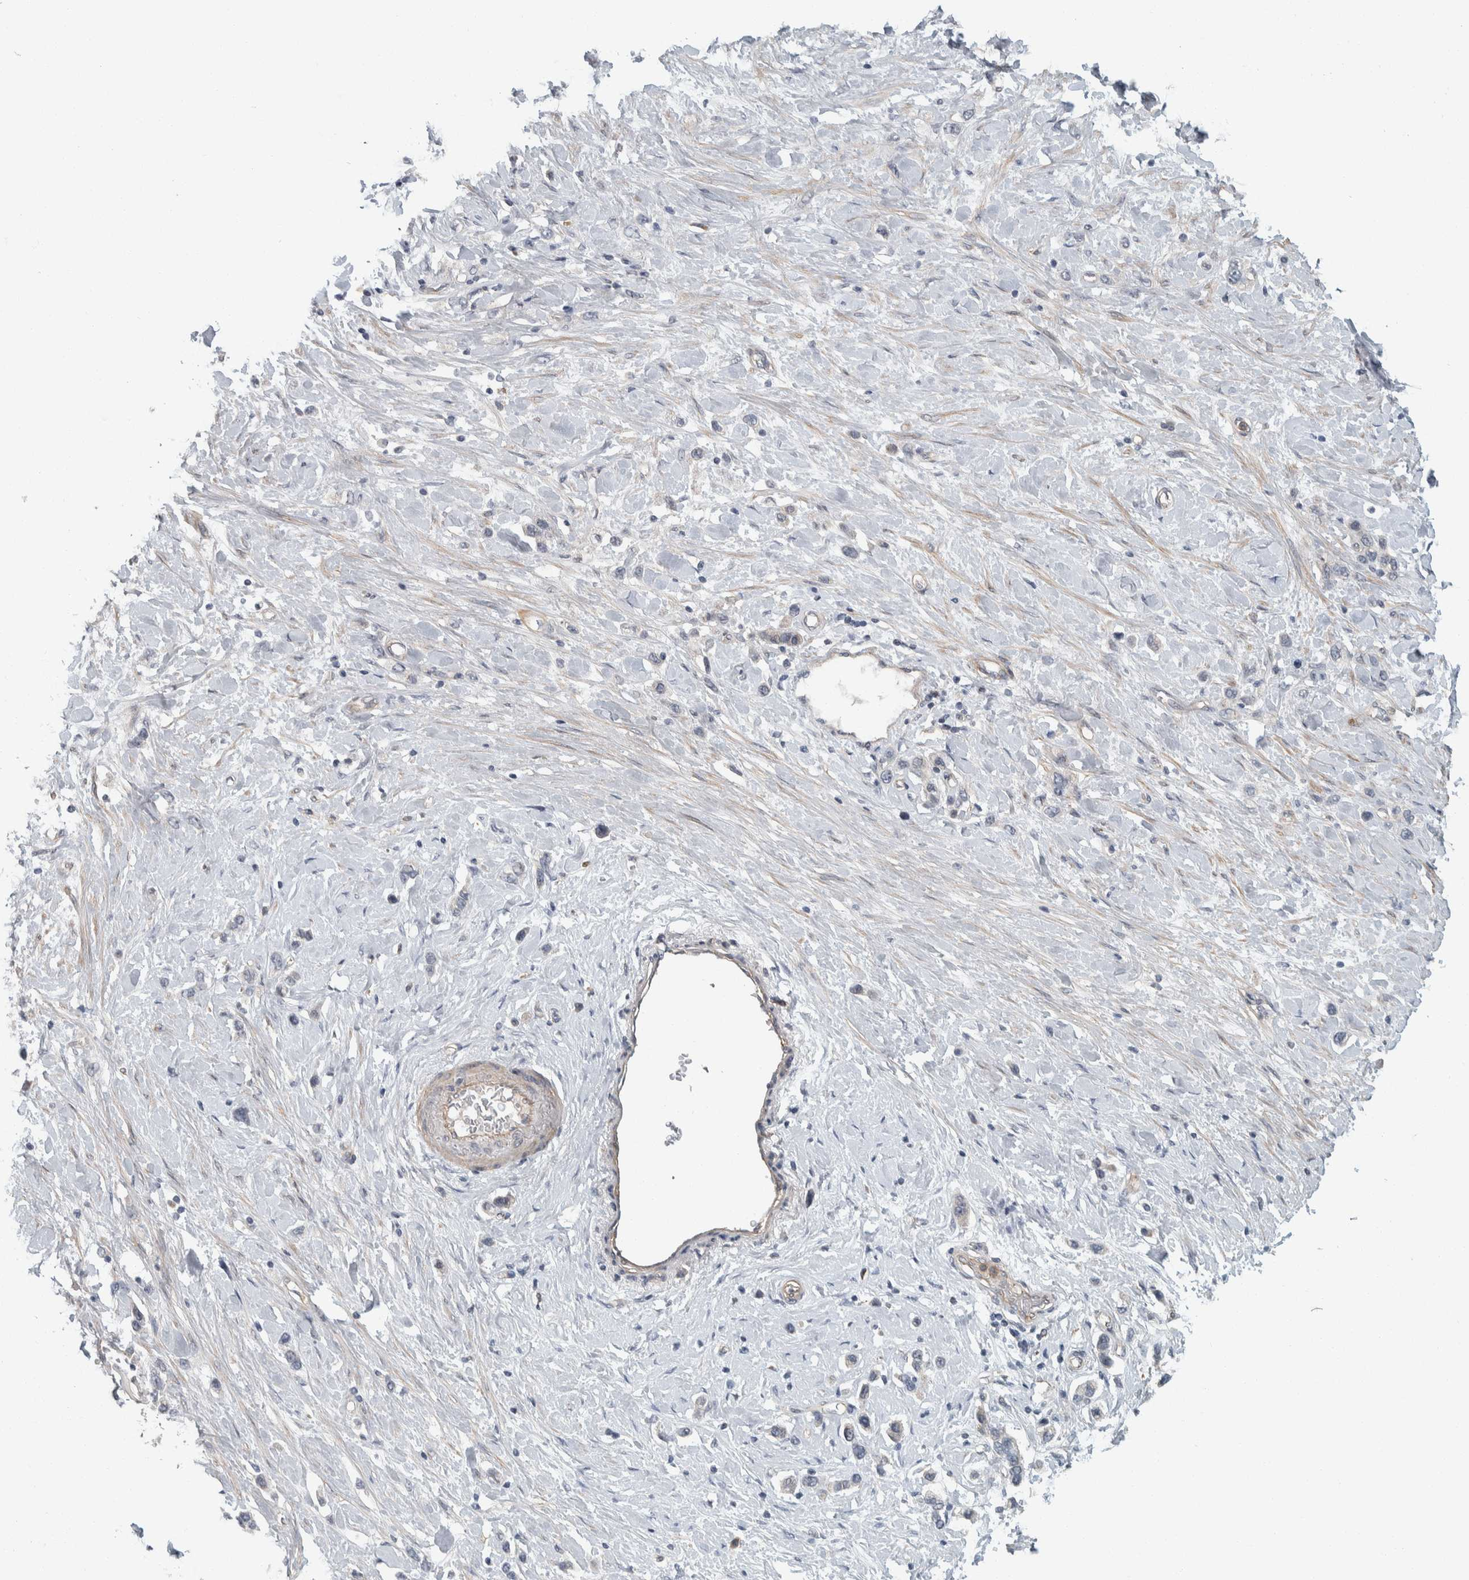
{"staining": {"intensity": "negative", "quantity": "none", "location": "none"}, "tissue": "stomach cancer", "cell_type": "Tumor cells", "image_type": "cancer", "snomed": [{"axis": "morphology", "description": "Adenocarcinoma, NOS"}, {"axis": "topography", "description": "Stomach"}], "caption": "Histopathology image shows no significant protein staining in tumor cells of stomach adenocarcinoma.", "gene": "KCNJ3", "patient": {"sex": "female", "age": 65}}